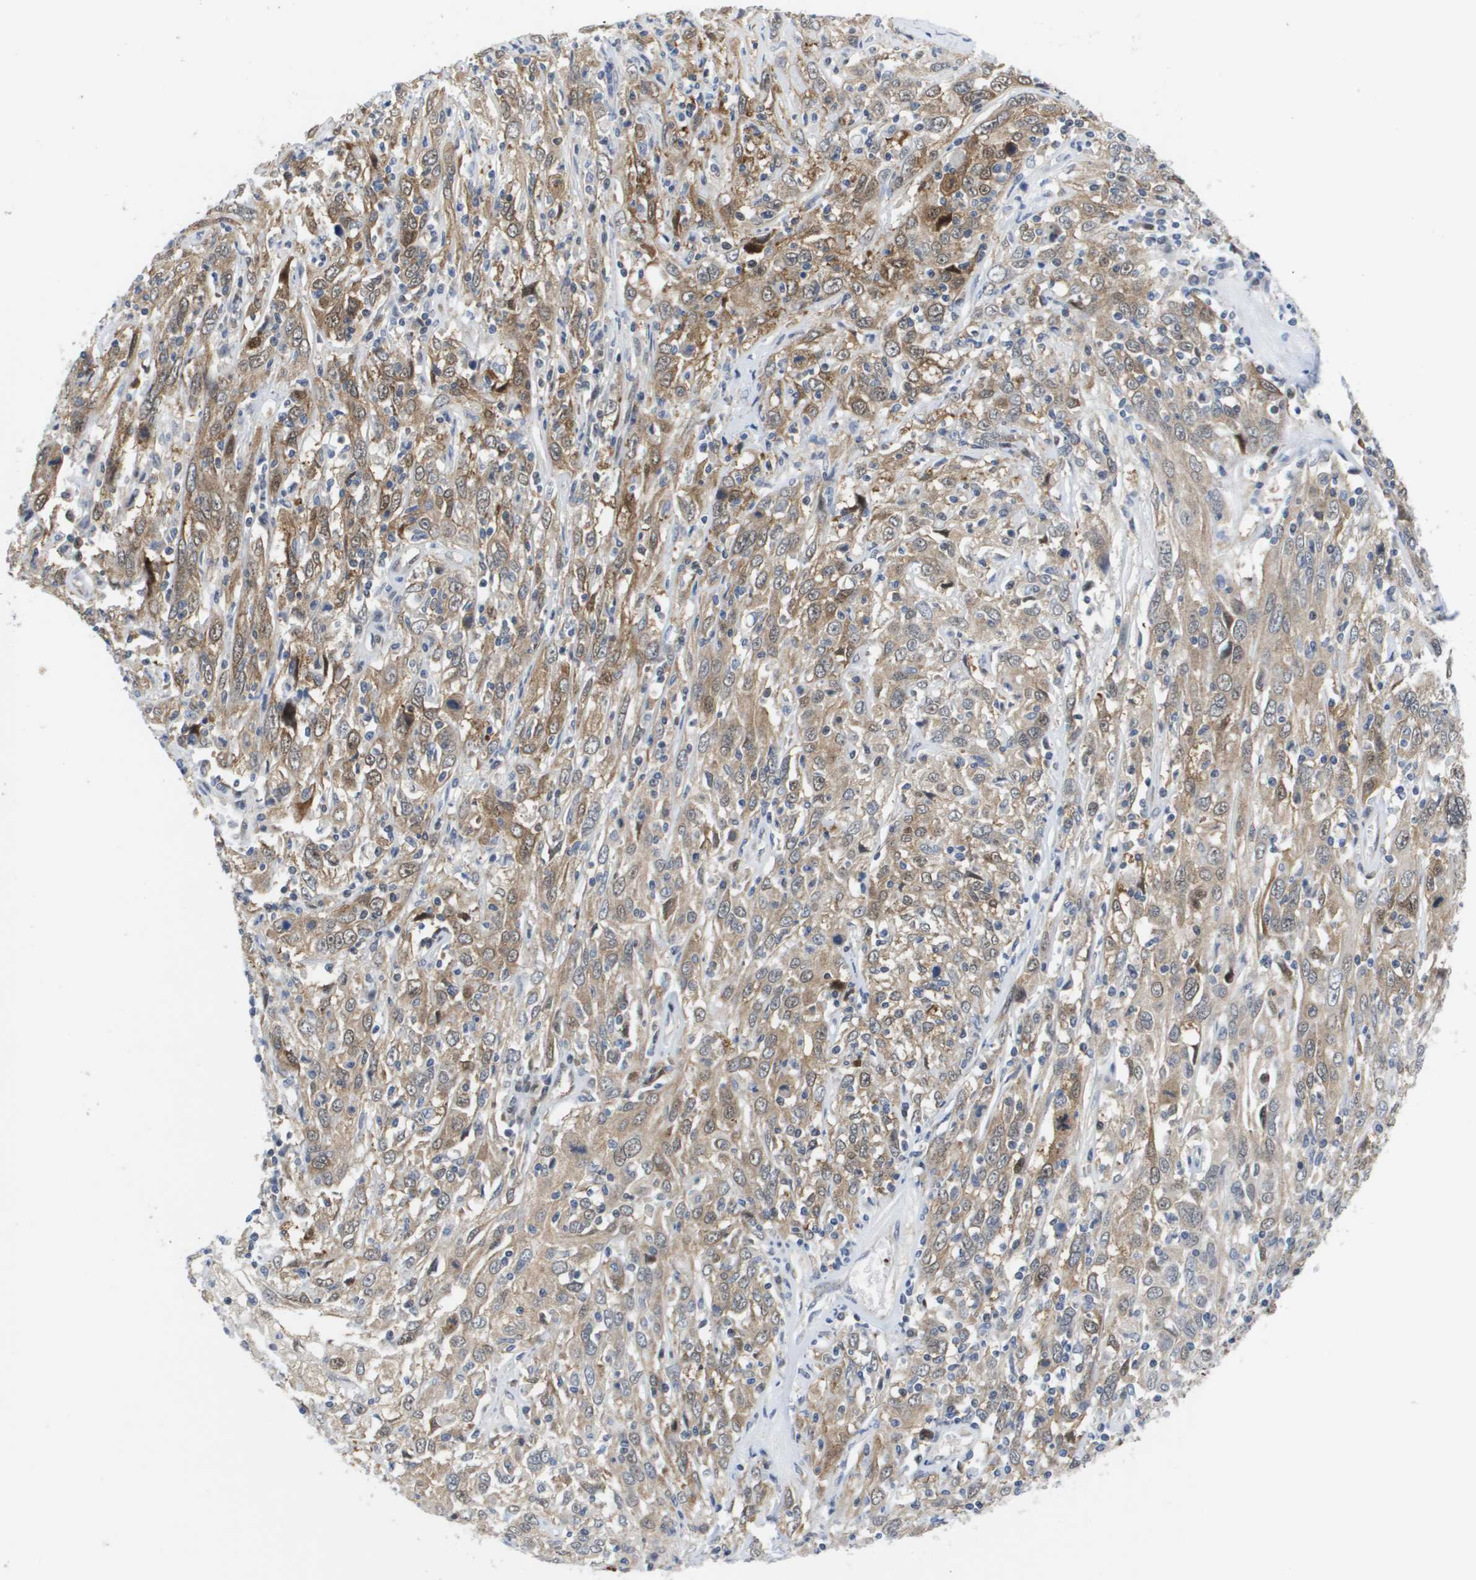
{"staining": {"intensity": "moderate", "quantity": ">75%", "location": "cytoplasmic/membranous"}, "tissue": "cervical cancer", "cell_type": "Tumor cells", "image_type": "cancer", "snomed": [{"axis": "morphology", "description": "Squamous cell carcinoma, NOS"}, {"axis": "topography", "description": "Cervix"}], "caption": "Immunohistochemical staining of cervical squamous cell carcinoma exhibits medium levels of moderate cytoplasmic/membranous protein staining in approximately >75% of tumor cells.", "gene": "FKBP4", "patient": {"sex": "female", "age": 46}}